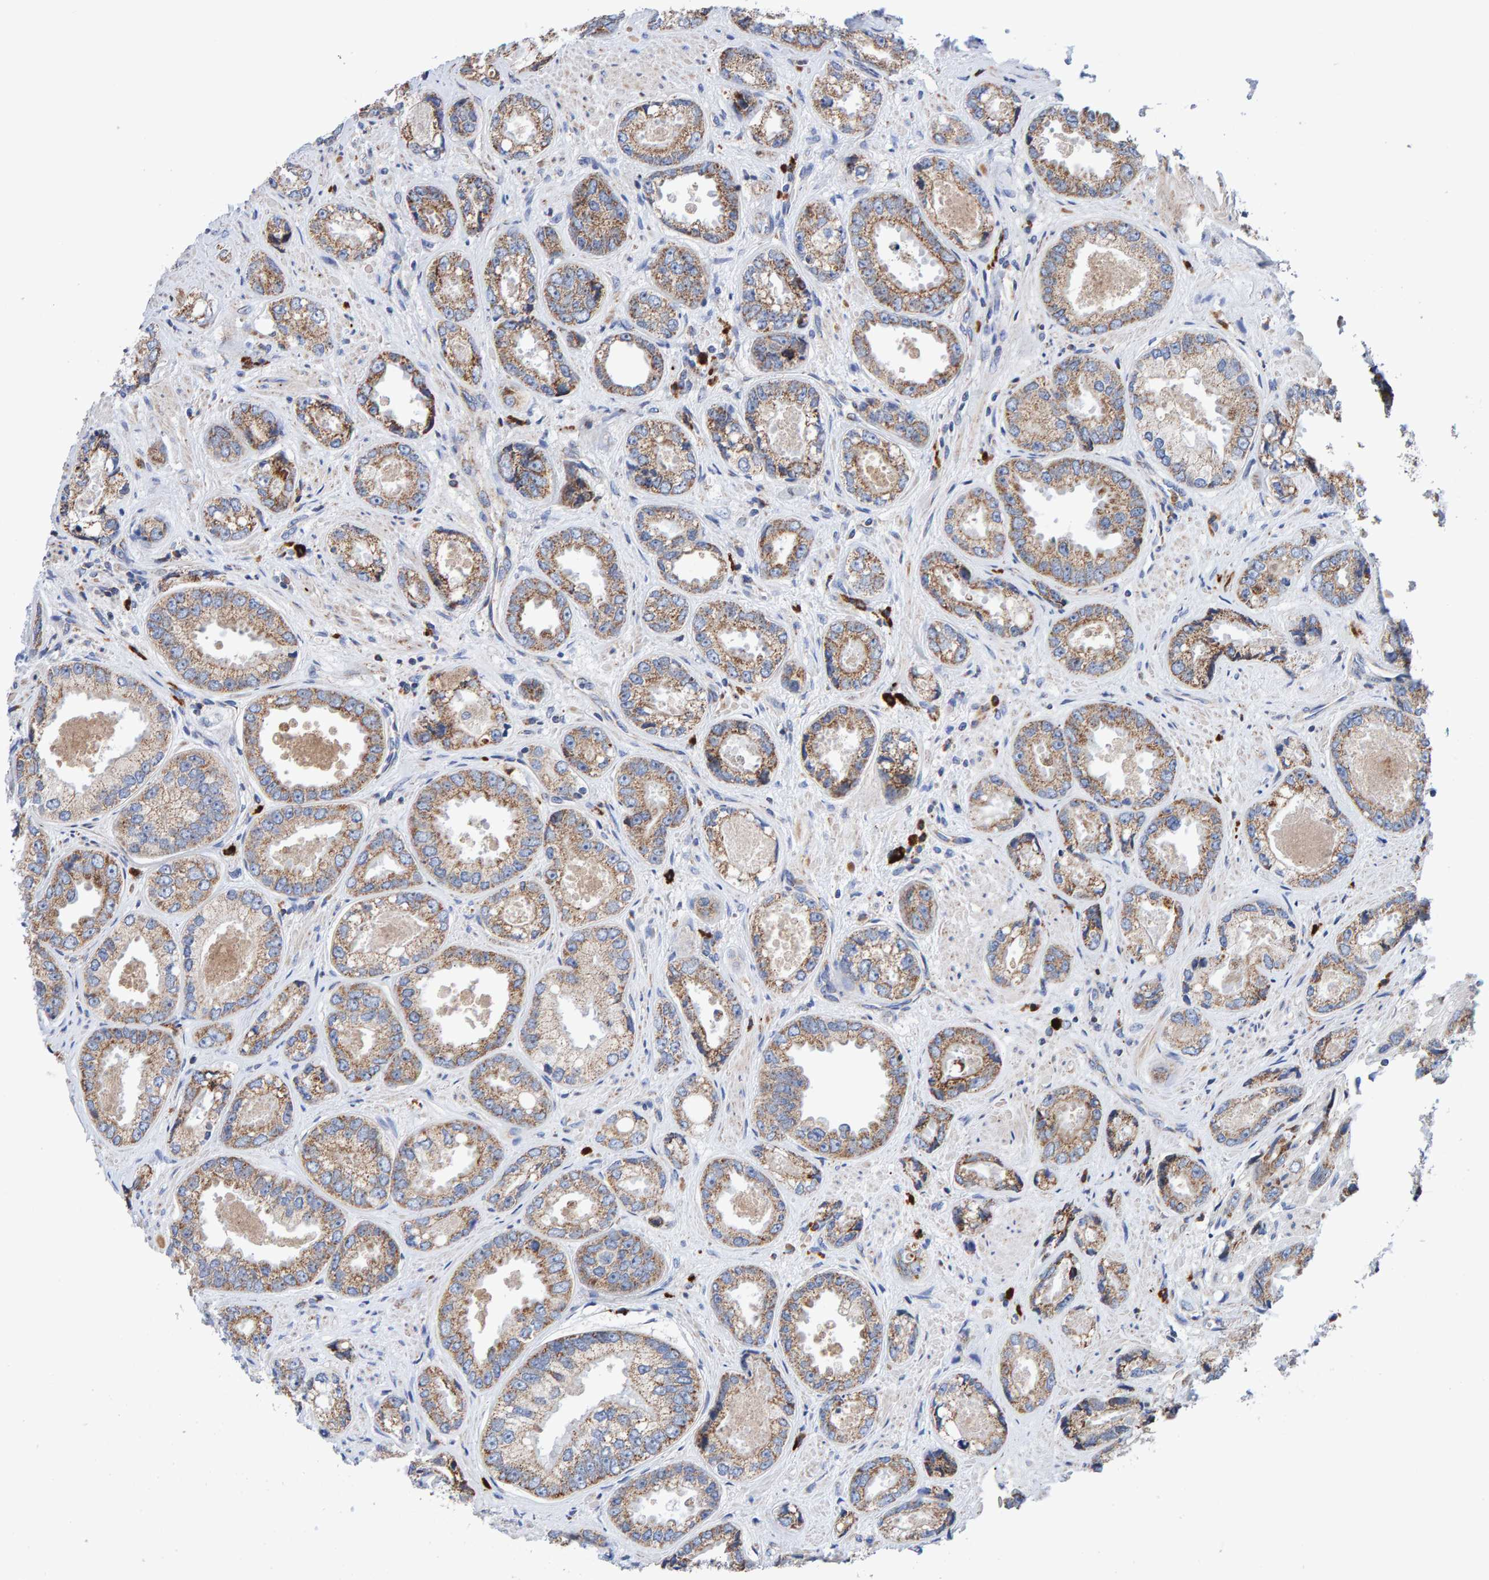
{"staining": {"intensity": "moderate", "quantity": ">75%", "location": "cytoplasmic/membranous"}, "tissue": "prostate cancer", "cell_type": "Tumor cells", "image_type": "cancer", "snomed": [{"axis": "morphology", "description": "Adenocarcinoma, High grade"}, {"axis": "topography", "description": "Prostate"}], "caption": "IHC of human high-grade adenocarcinoma (prostate) reveals medium levels of moderate cytoplasmic/membranous staining in about >75% of tumor cells.", "gene": "EFR3A", "patient": {"sex": "male", "age": 61}}